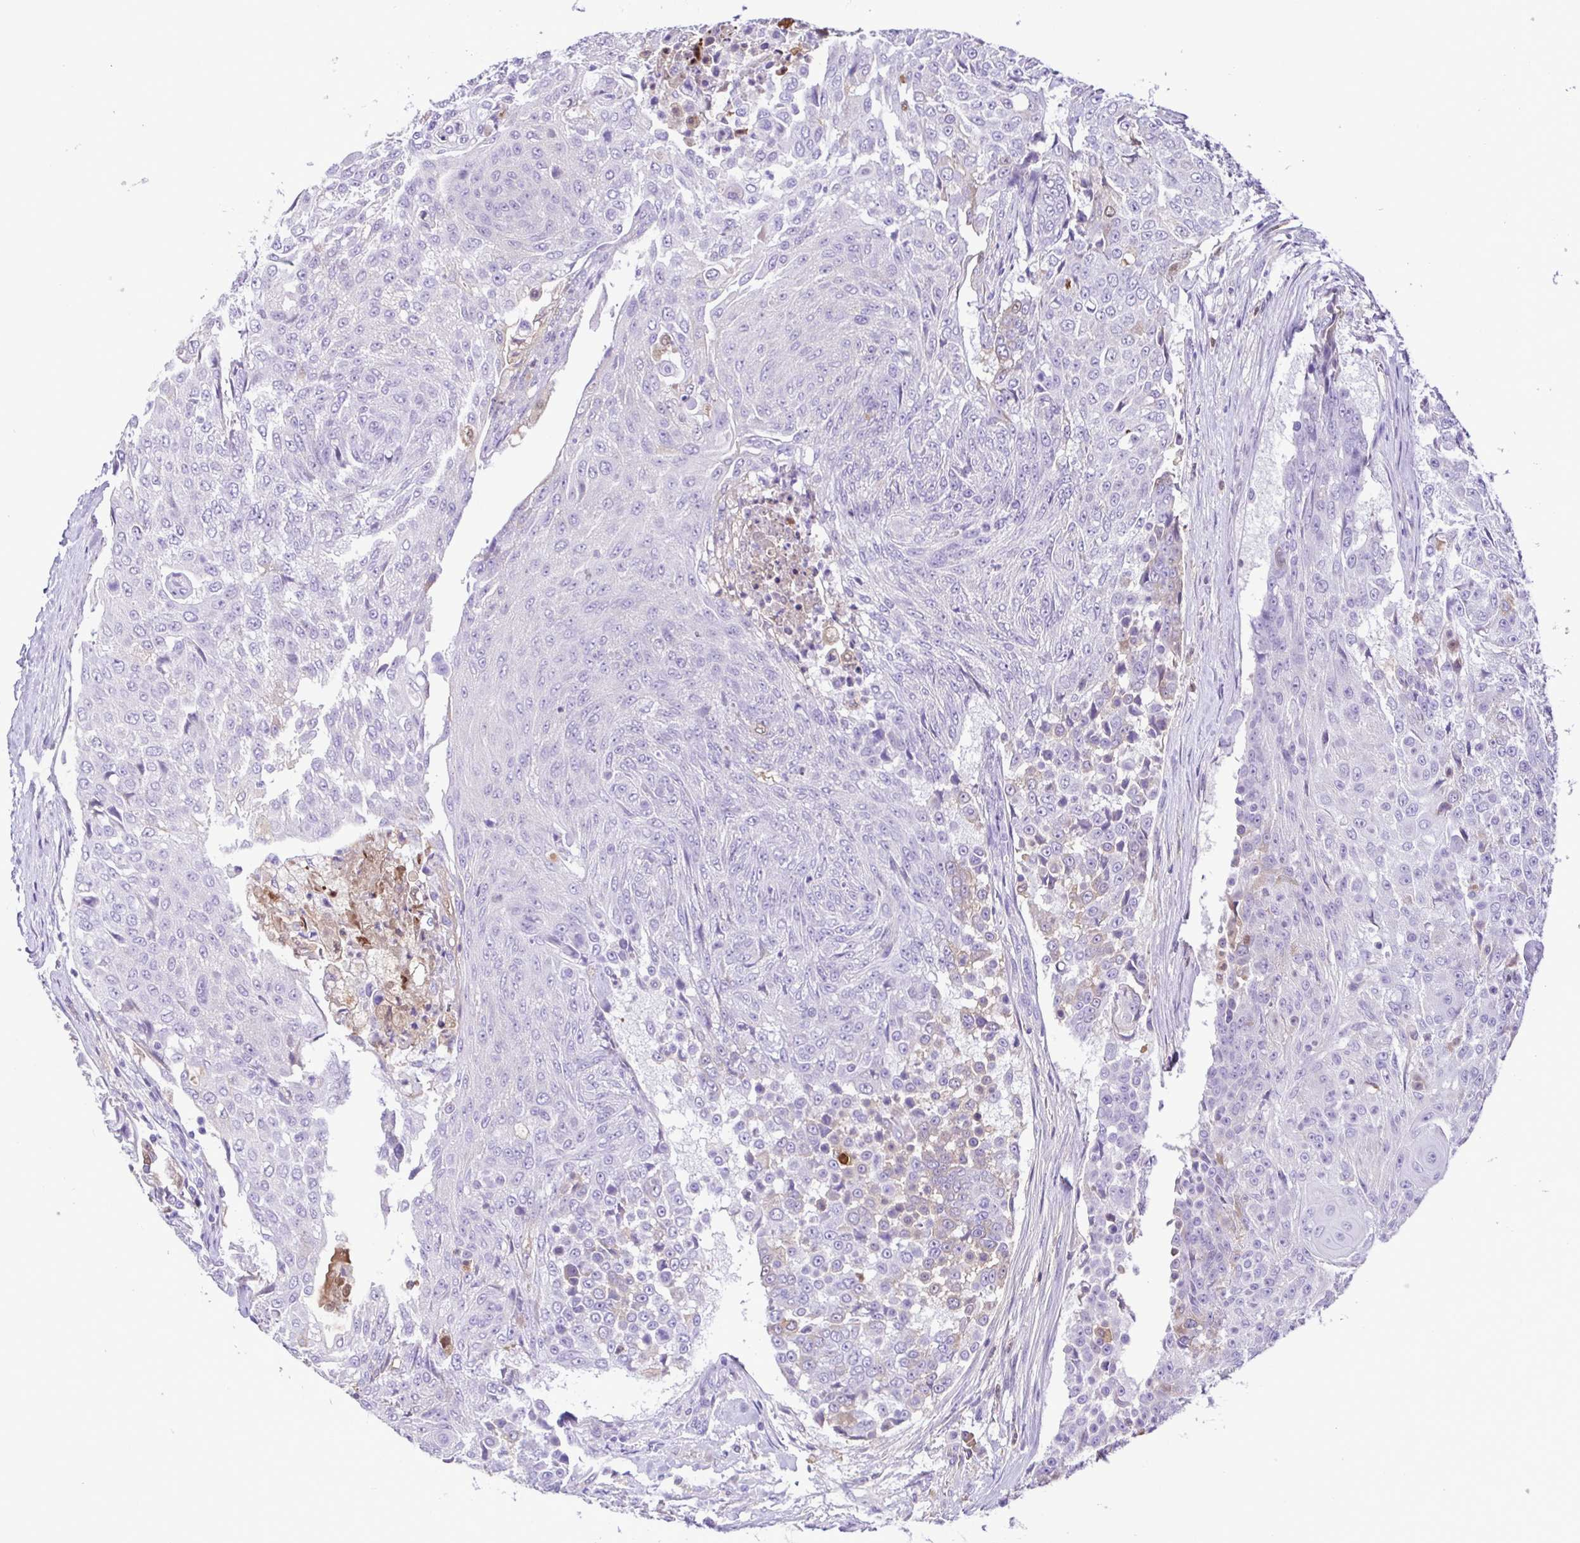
{"staining": {"intensity": "negative", "quantity": "none", "location": "none"}, "tissue": "urothelial cancer", "cell_type": "Tumor cells", "image_type": "cancer", "snomed": [{"axis": "morphology", "description": "Urothelial carcinoma, High grade"}, {"axis": "topography", "description": "Urinary bladder"}], "caption": "The immunohistochemistry (IHC) image has no significant expression in tumor cells of urothelial carcinoma (high-grade) tissue. (Stains: DAB immunohistochemistry (IHC) with hematoxylin counter stain, Microscopy: brightfield microscopy at high magnification).", "gene": "IGFL1", "patient": {"sex": "female", "age": 63}}